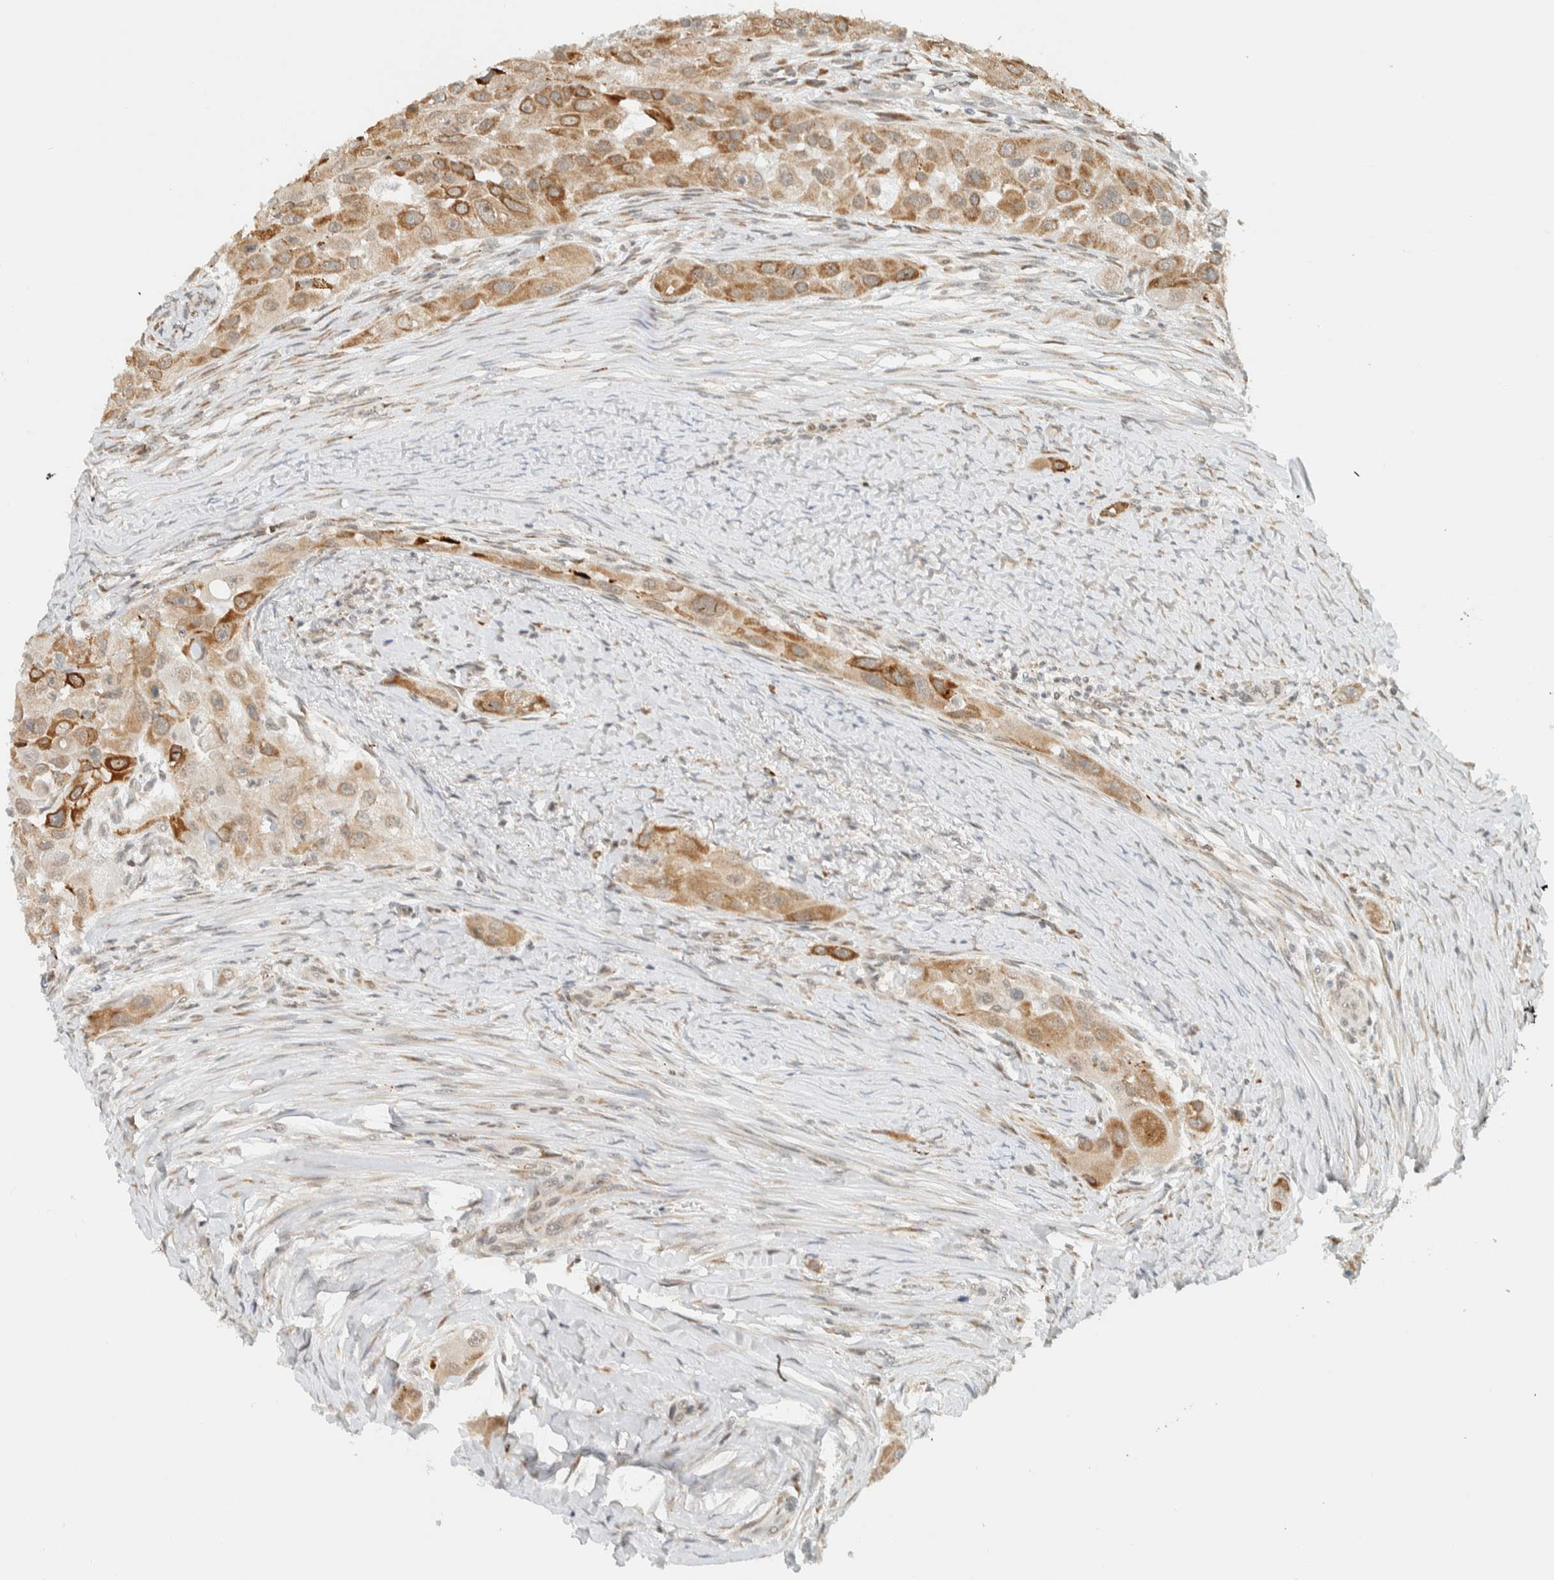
{"staining": {"intensity": "moderate", "quantity": "25%-75%", "location": "cytoplasmic/membranous"}, "tissue": "head and neck cancer", "cell_type": "Tumor cells", "image_type": "cancer", "snomed": [{"axis": "morphology", "description": "Normal tissue, NOS"}, {"axis": "morphology", "description": "Squamous cell carcinoma, NOS"}, {"axis": "topography", "description": "Skeletal muscle"}, {"axis": "topography", "description": "Head-Neck"}], "caption": "Immunohistochemical staining of head and neck squamous cell carcinoma demonstrates moderate cytoplasmic/membranous protein positivity in approximately 25%-75% of tumor cells. (brown staining indicates protein expression, while blue staining denotes nuclei).", "gene": "ITPRID1", "patient": {"sex": "male", "age": 51}}